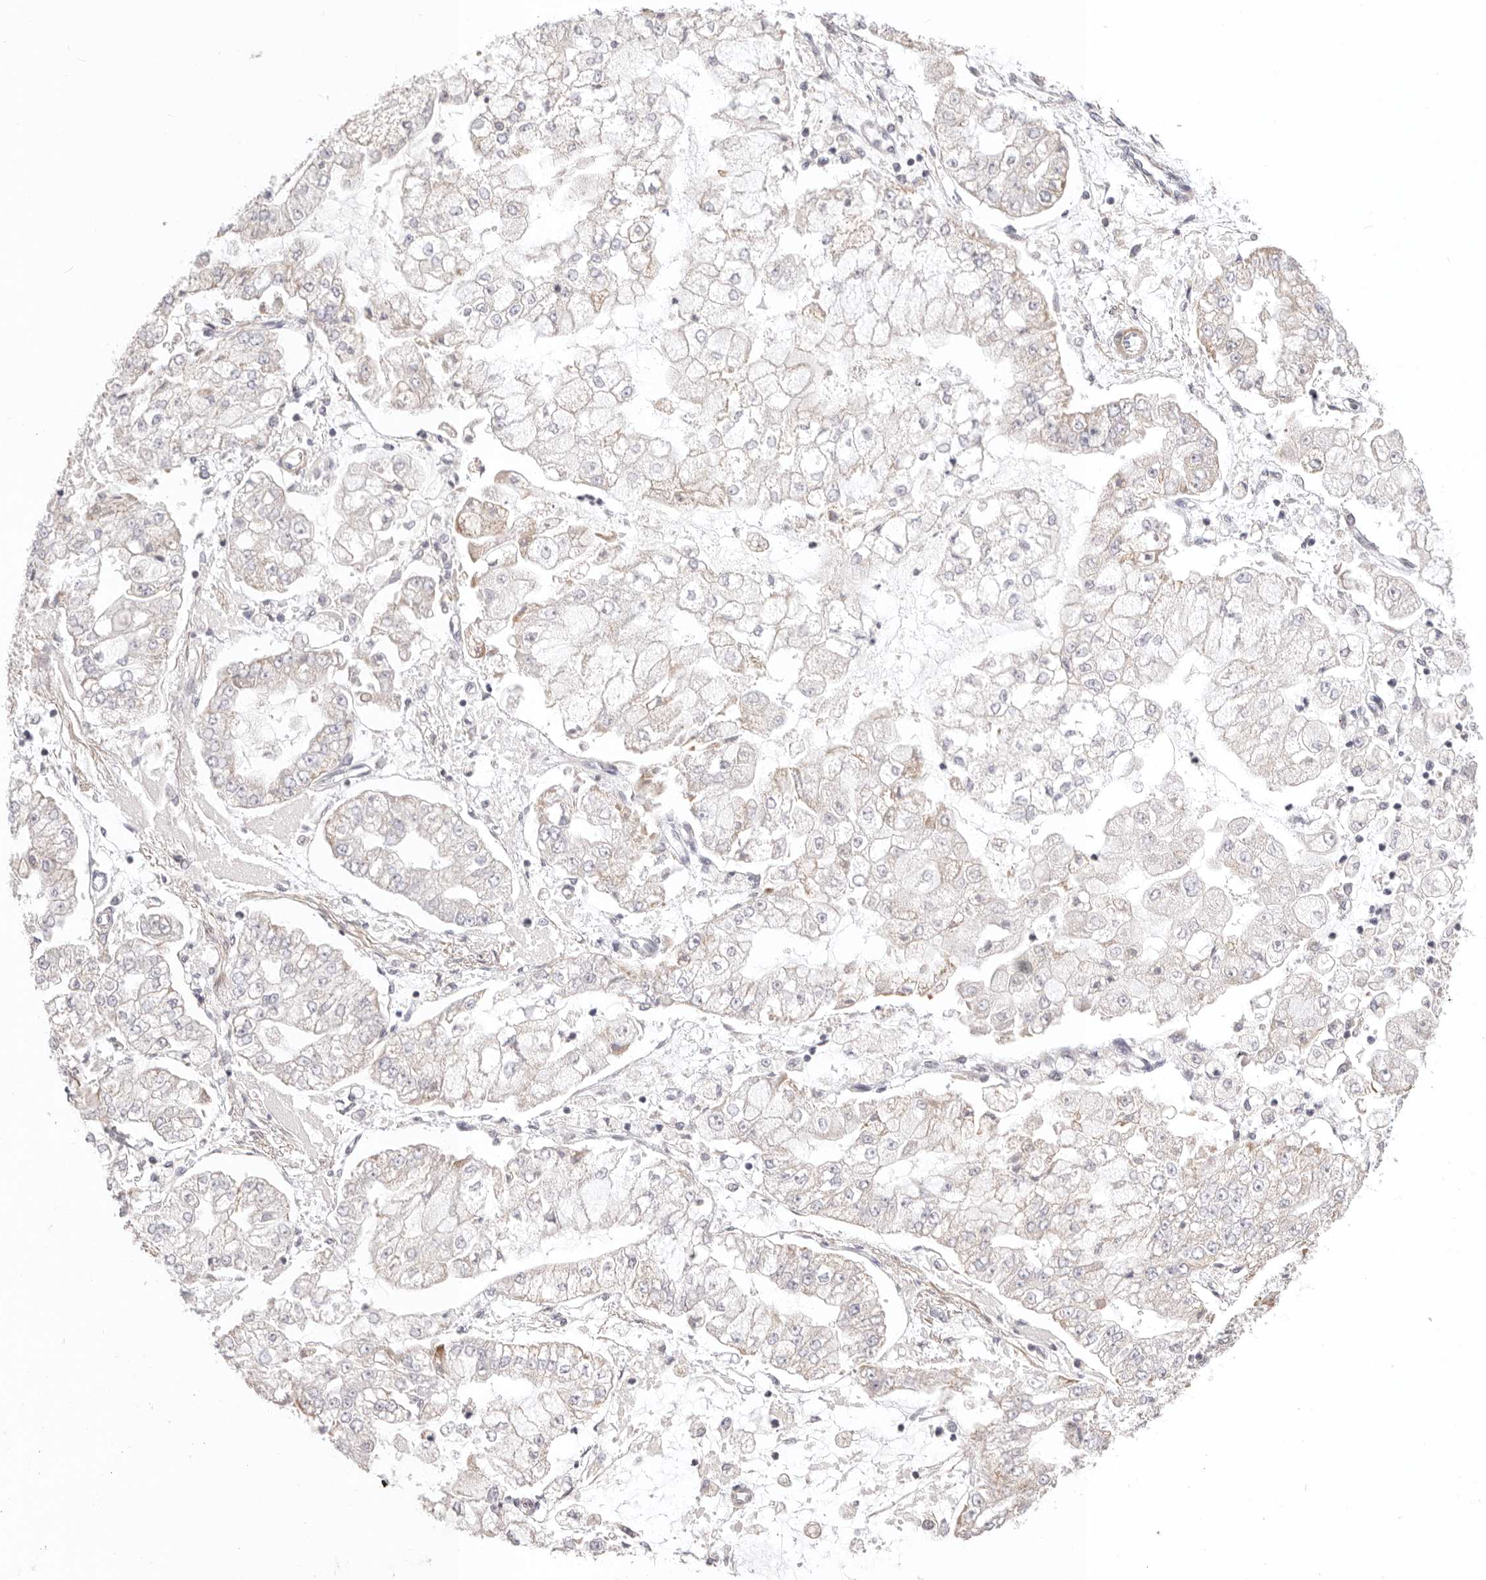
{"staining": {"intensity": "weak", "quantity": "<25%", "location": "cytoplasmic/membranous"}, "tissue": "stomach cancer", "cell_type": "Tumor cells", "image_type": "cancer", "snomed": [{"axis": "morphology", "description": "Adenocarcinoma, NOS"}, {"axis": "topography", "description": "Stomach"}], "caption": "Histopathology image shows no protein expression in tumor cells of adenocarcinoma (stomach) tissue. The staining is performed using DAB (3,3'-diaminobenzidine) brown chromogen with nuclei counter-stained in using hematoxylin.", "gene": "KCMF1", "patient": {"sex": "male", "age": 76}}